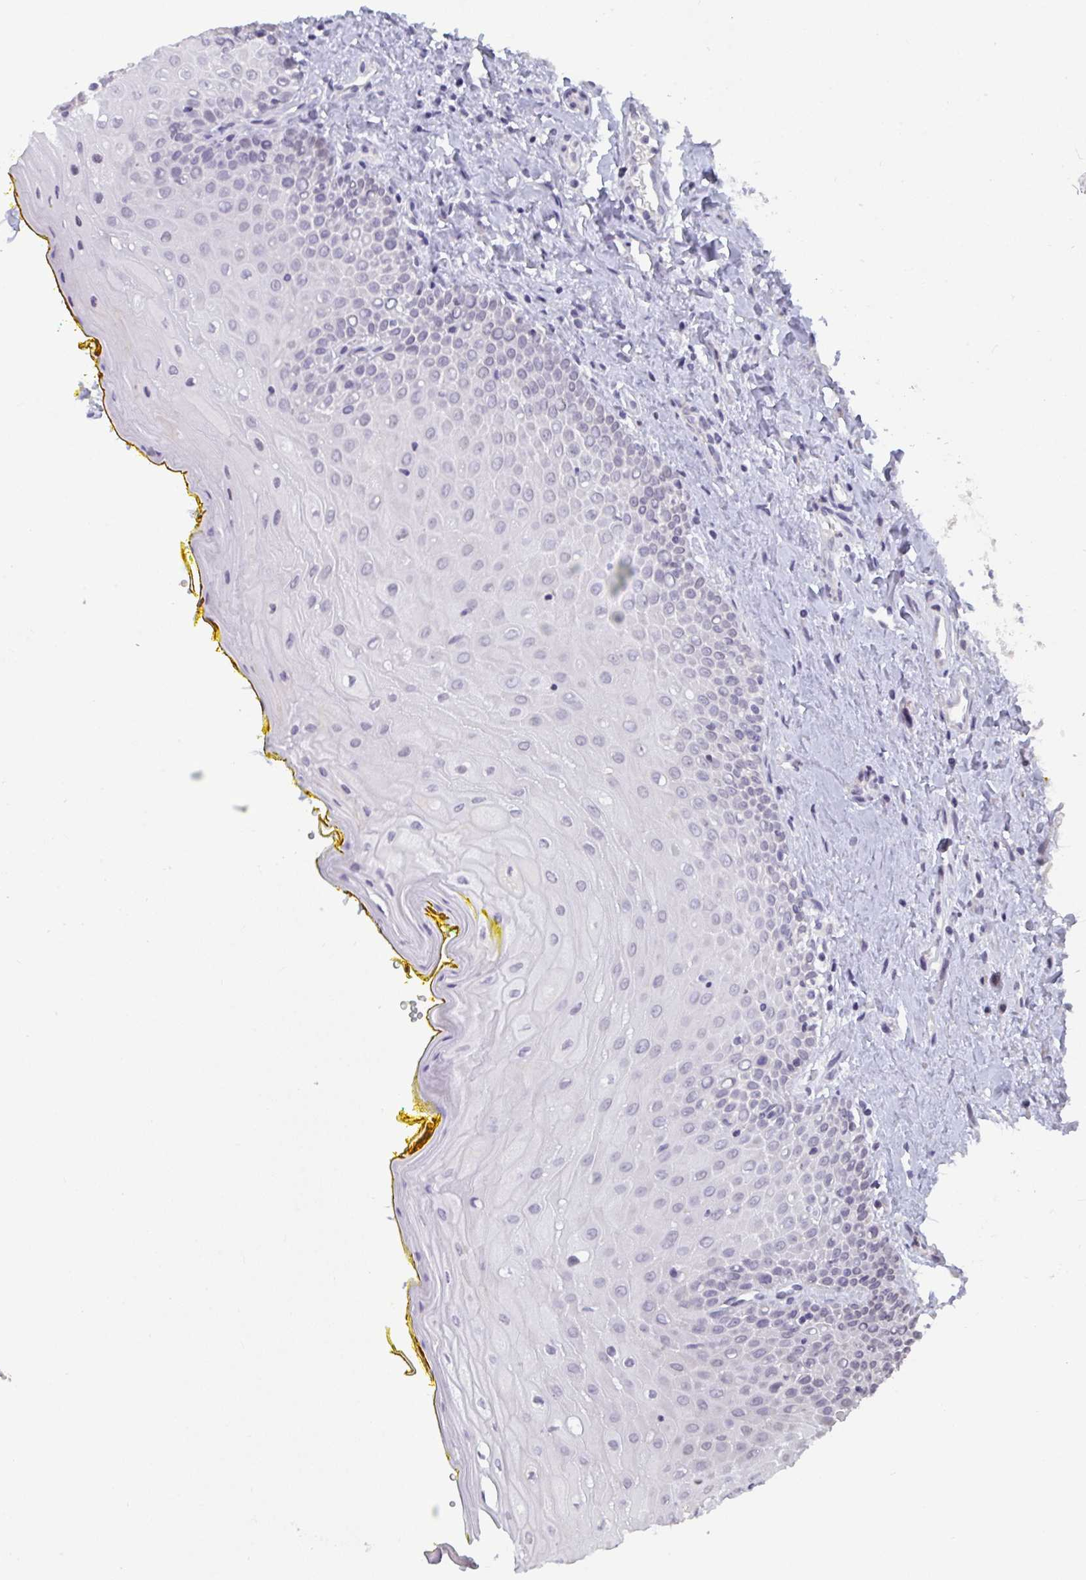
{"staining": {"intensity": "weak", "quantity": "<25%", "location": "nuclear"}, "tissue": "oral mucosa", "cell_type": "Squamous epithelial cells", "image_type": "normal", "snomed": [{"axis": "morphology", "description": "Normal tissue, NOS"}, {"axis": "morphology", "description": "Squamous cell carcinoma, NOS"}, {"axis": "topography", "description": "Oral tissue"}, {"axis": "topography", "description": "Head-Neck"}], "caption": "High power microscopy micrograph of an immunohistochemistry (IHC) image of benign oral mucosa, revealing no significant staining in squamous epithelial cells. (DAB immunohistochemistry (IHC) visualized using brightfield microscopy, high magnification).", "gene": "BMAL2", "patient": {"sex": "female", "age": 70}}